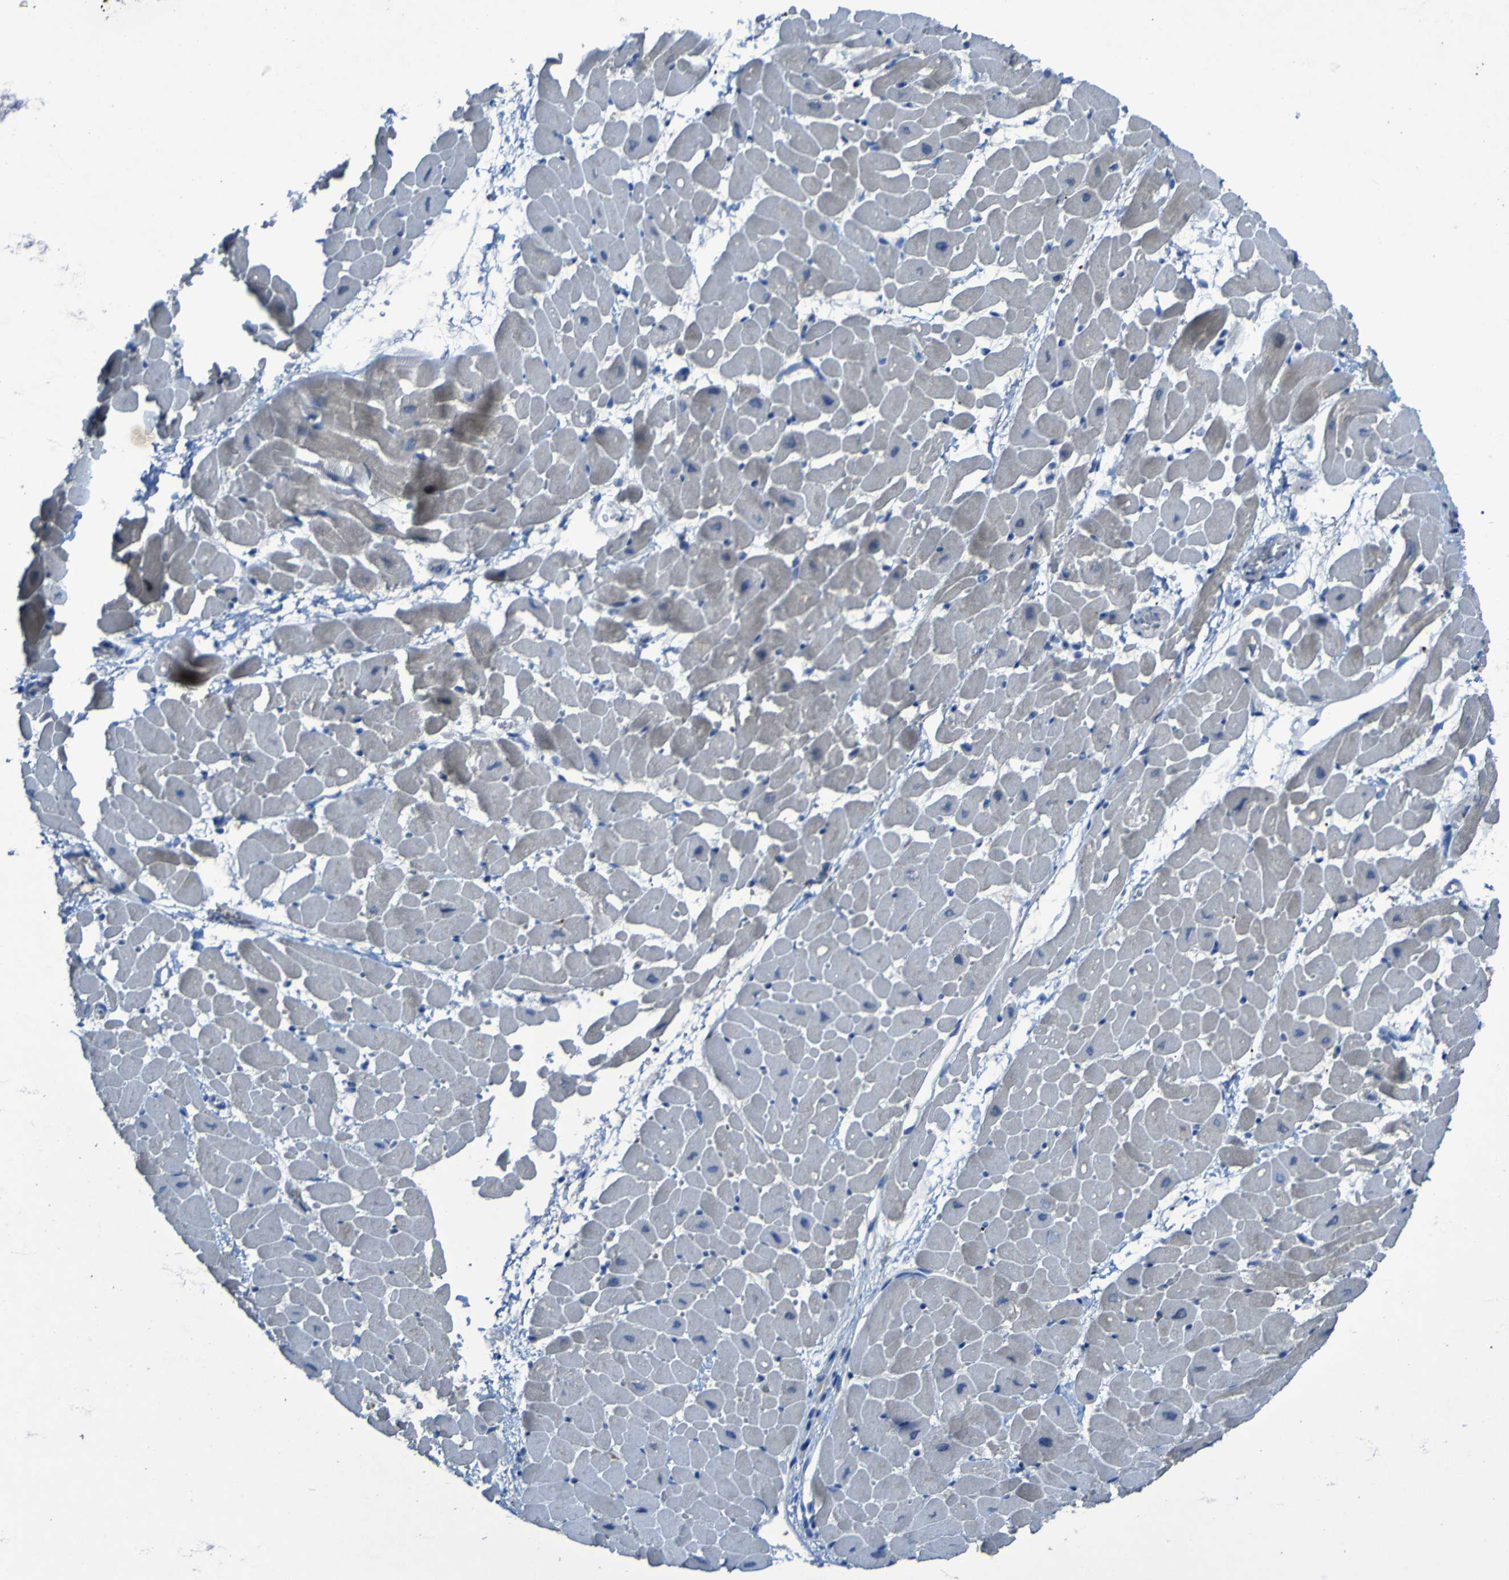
{"staining": {"intensity": "weak", "quantity": "<25%", "location": "cytoplasmic/membranous"}, "tissue": "heart muscle", "cell_type": "Cardiomyocytes", "image_type": "normal", "snomed": [{"axis": "morphology", "description": "Normal tissue, NOS"}, {"axis": "topography", "description": "Heart"}], "caption": "High magnification brightfield microscopy of unremarkable heart muscle stained with DAB (brown) and counterstained with hematoxylin (blue): cardiomyocytes show no significant expression. (Immunohistochemistry, brightfield microscopy, high magnification).", "gene": "SGK2", "patient": {"sex": "male", "age": 45}}